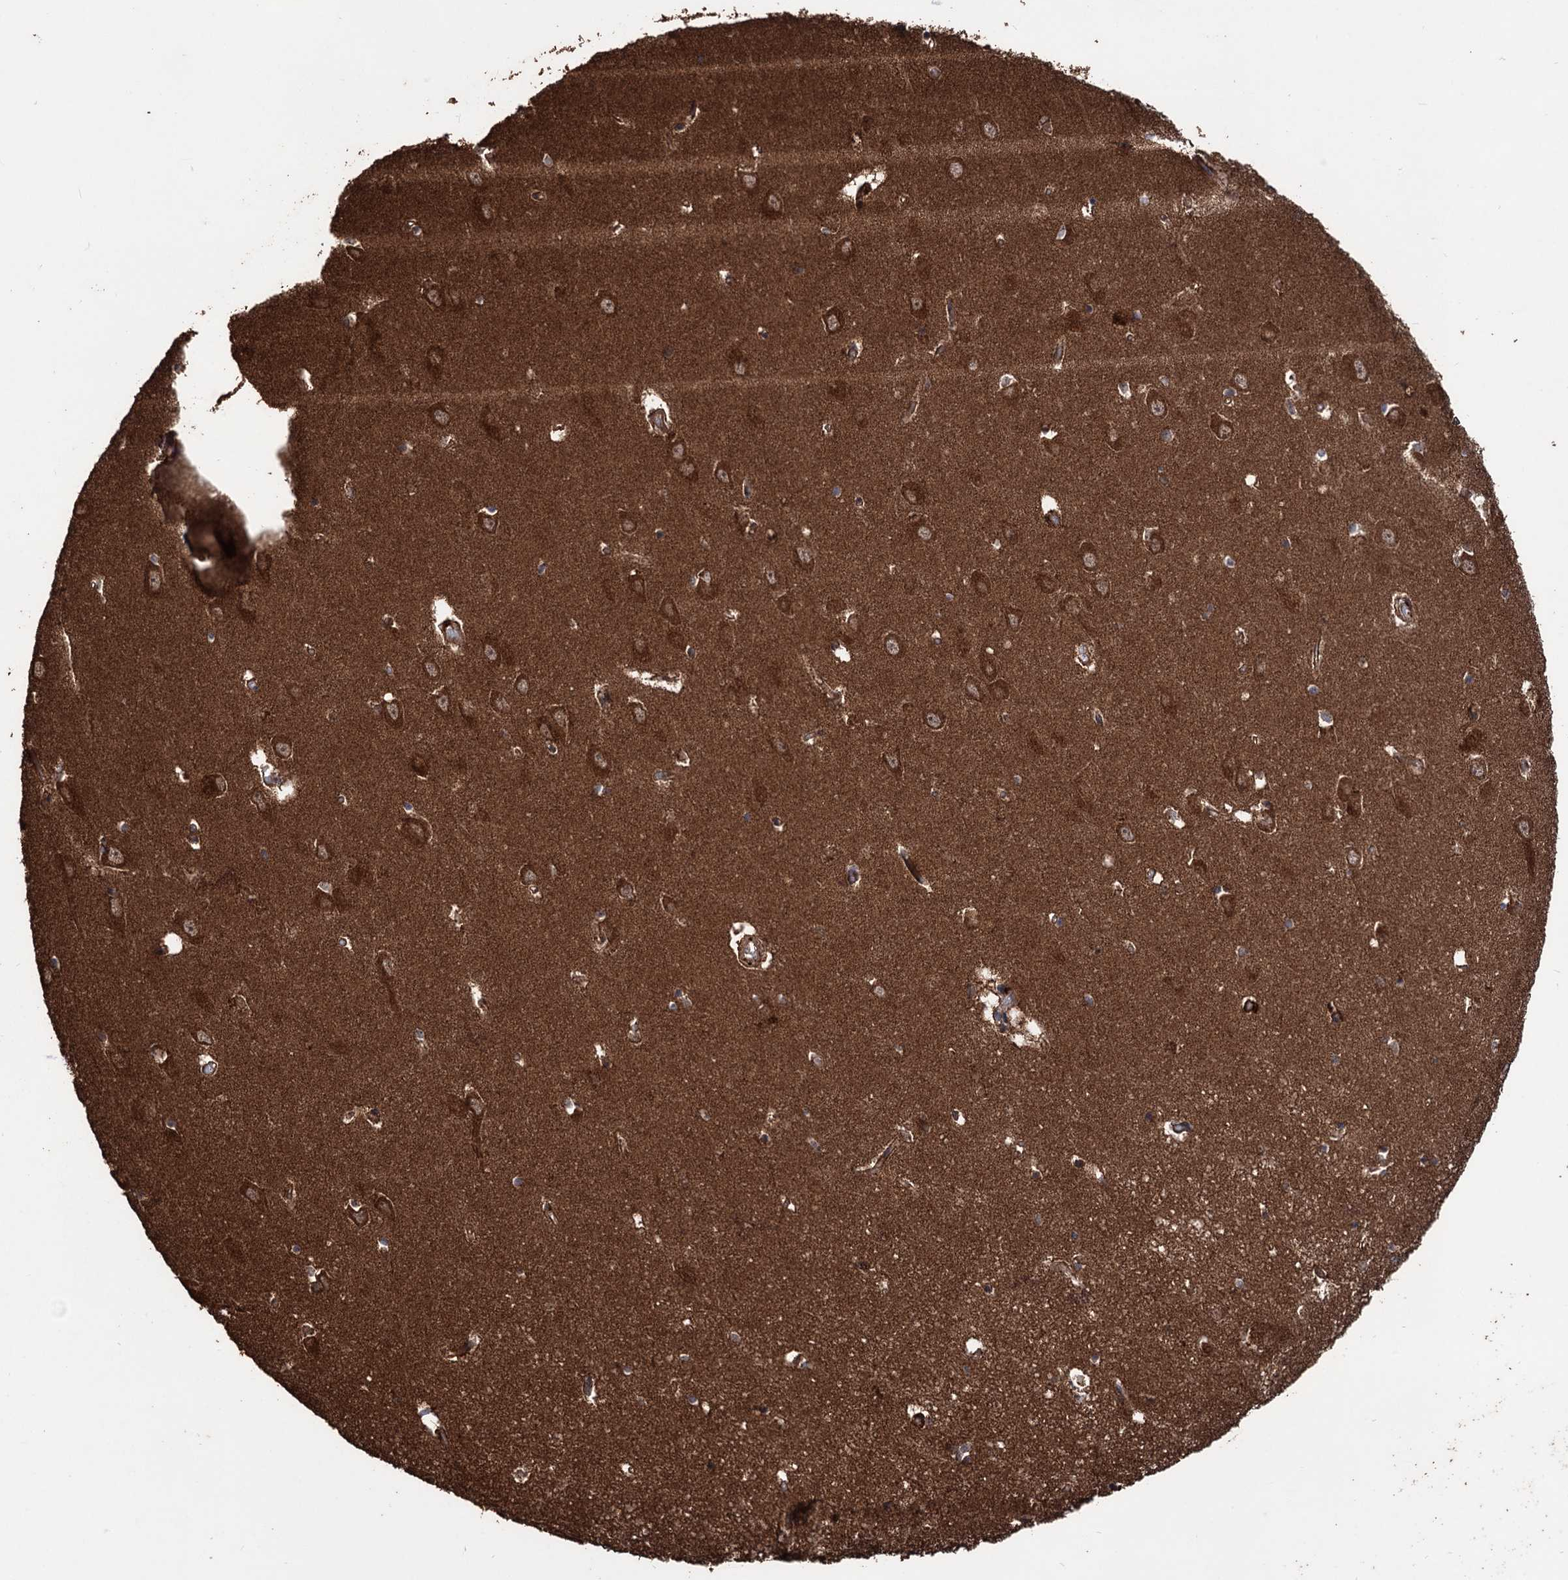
{"staining": {"intensity": "strong", "quantity": "25%-75%", "location": "cytoplasmic/membranous"}, "tissue": "hippocampus", "cell_type": "Glial cells", "image_type": "normal", "snomed": [{"axis": "morphology", "description": "Normal tissue, NOS"}, {"axis": "topography", "description": "Hippocampus"}], "caption": "Normal hippocampus displays strong cytoplasmic/membranous expression in about 25%-75% of glial cells.", "gene": "IPO4", "patient": {"sex": "male", "age": 70}}